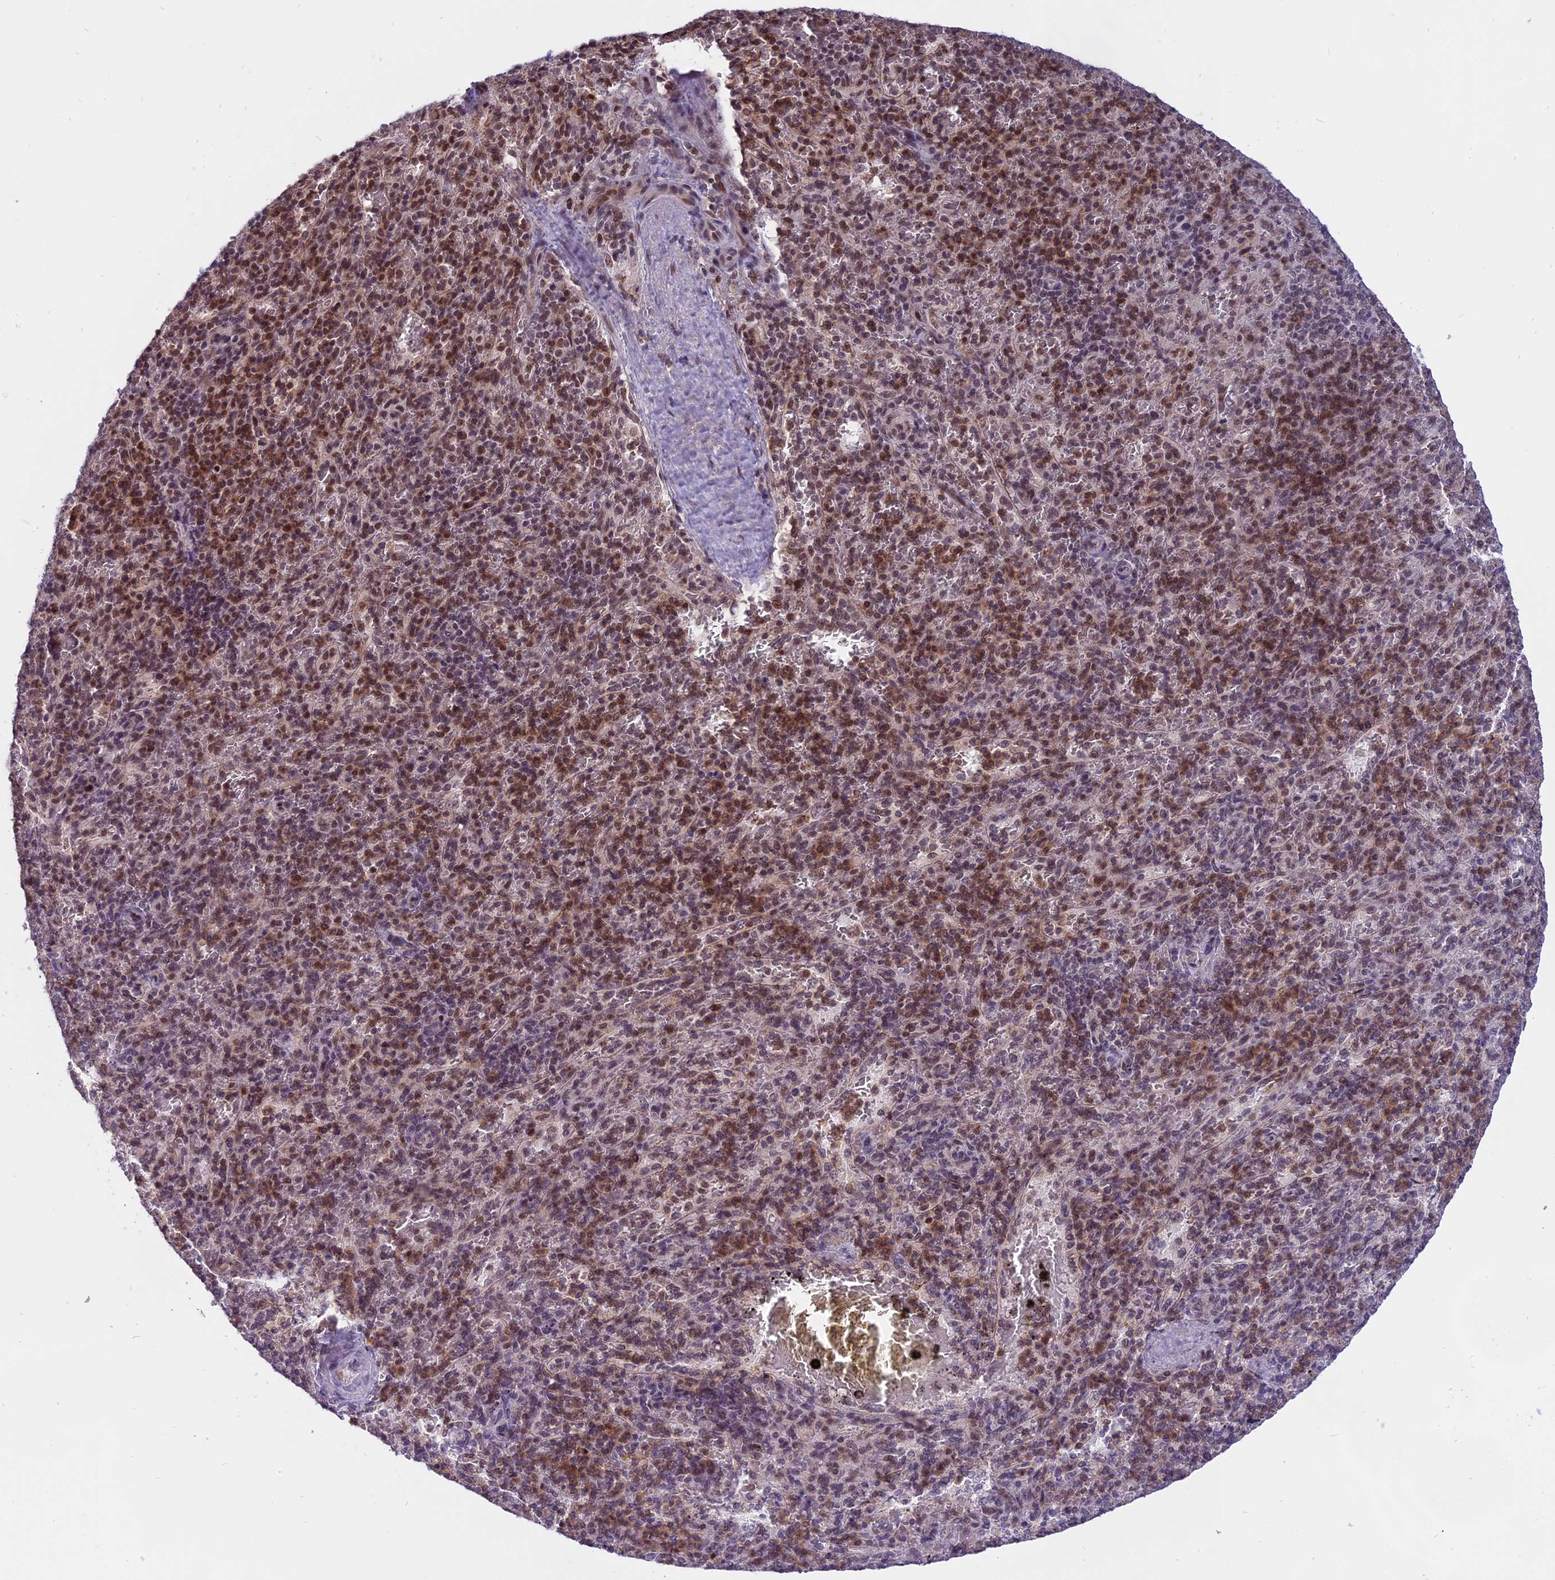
{"staining": {"intensity": "moderate", "quantity": ">75%", "location": "cytoplasmic/membranous,nuclear"}, "tissue": "spleen", "cell_type": "Cells in red pulp", "image_type": "normal", "snomed": [{"axis": "morphology", "description": "Normal tissue, NOS"}, {"axis": "topography", "description": "Spleen"}], "caption": "Spleen stained with DAB immunohistochemistry (IHC) shows medium levels of moderate cytoplasmic/membranous,nuclear positivity in about >75% of cells in red pulp.", "gene": "TADA3", "patient": {"sex": "male", "age": 82}}